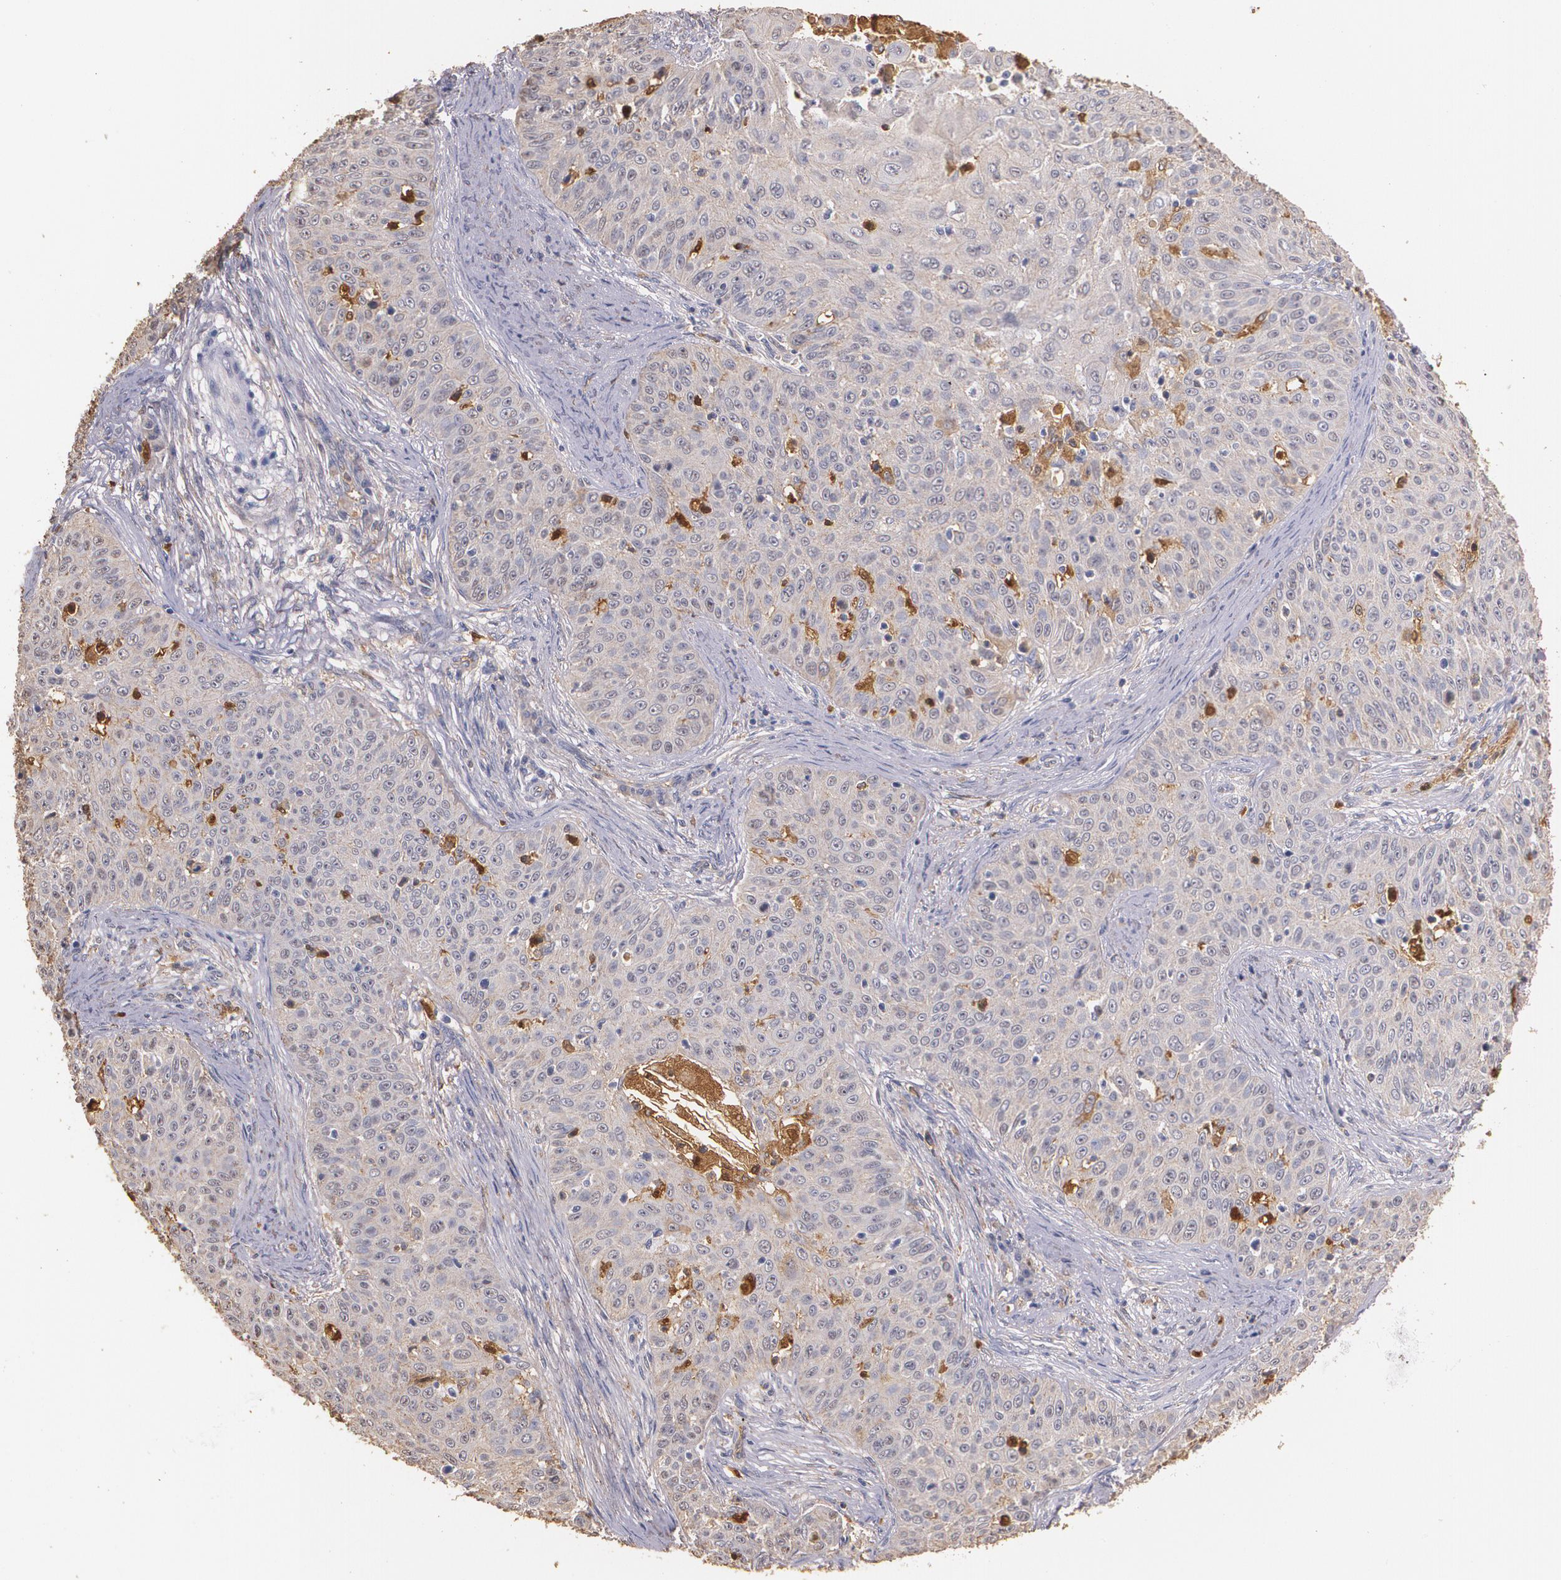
{"staining": {"intensity": "weak", "quantity": "25%-75%", "location": "cytoplasmic/membranous"}, "tissue": "skin cancer", "cell_type": "Tumor cells", "image_type": "cancer", "snomed": [{"axis": "morphology", "description": "Squamous cell carcinoma, NOS"}, {"axis": "topography", "description": "Skin"}], "caption": "This histopathology image displays immunohistochemistry staining of skin cancer (squamous cell carcinoma), with low weak cytoplasmic/membranous expression in approximately 25%-75% of tumor cells.", "gene": "PTS", "patient": {"sex": "male", "age": 82}}